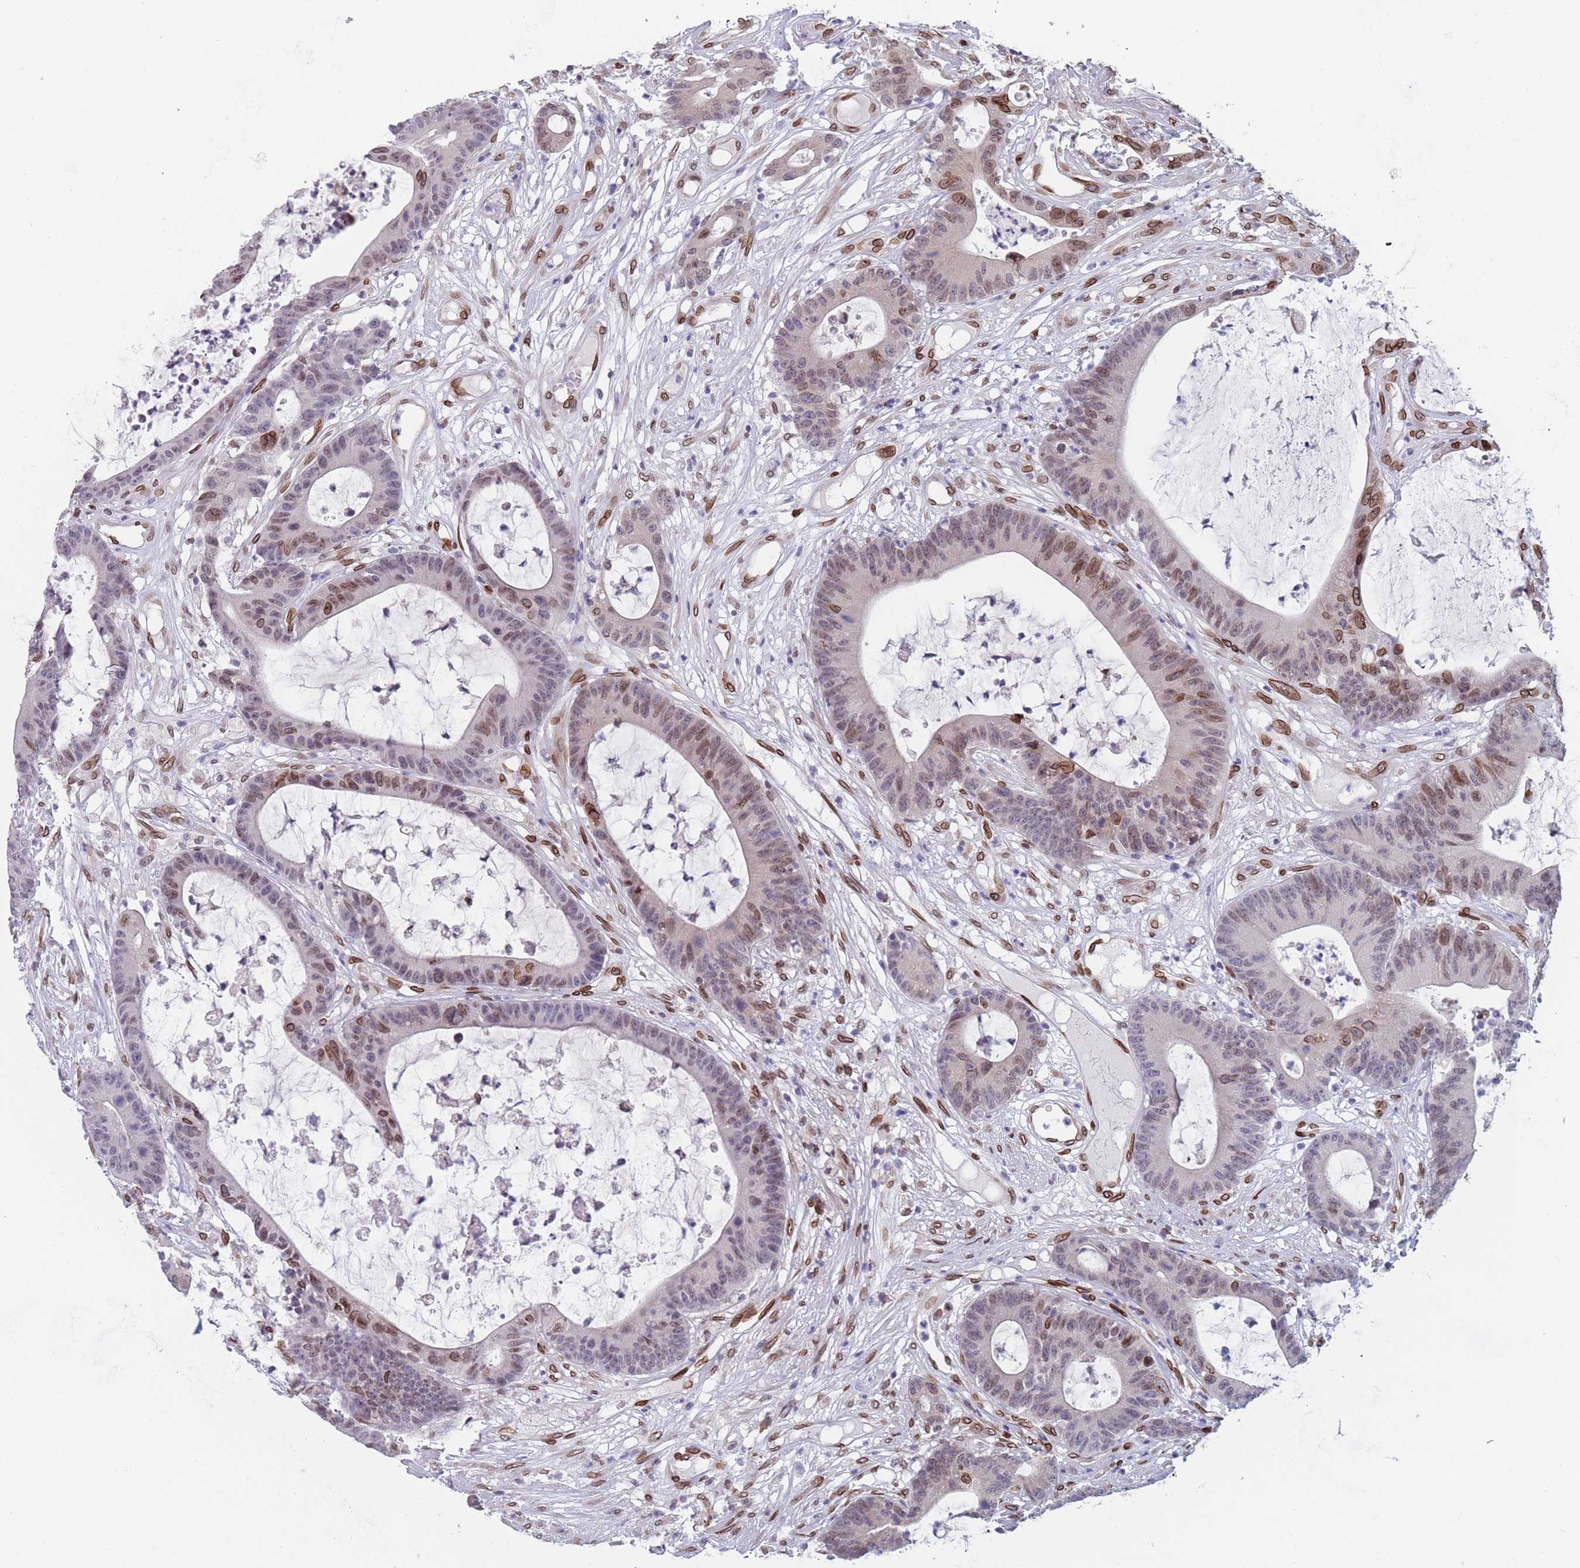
{"staining": {"intensity": "moderate", "quantity": "25%-75%", "location": "cytoplasmic/membranous,nuclear"}, "tissue": "colorectal cancer", "cell_type": "Tumor cells", "image_type": "cancer", "snomed": [{"axis": "morphology", "description": "Adenocarcinoma, NOS"}, {"axis": "topography", "description": "Colon"}], "caption": "Tumor cells demonstrate medium levels of moderate cytoplasmic/membranous and nuclear positivity in about 25%-75% of cells in colorectal adenocarcinoma. Using DAB (3,3'-diaminobenzidine) (brown) and hematoxylin (blue) stains, captured at high magnification using brightfield microscopy.", "gene": "ZBTB1", "patient": {"sex": "female", "age": 84}}